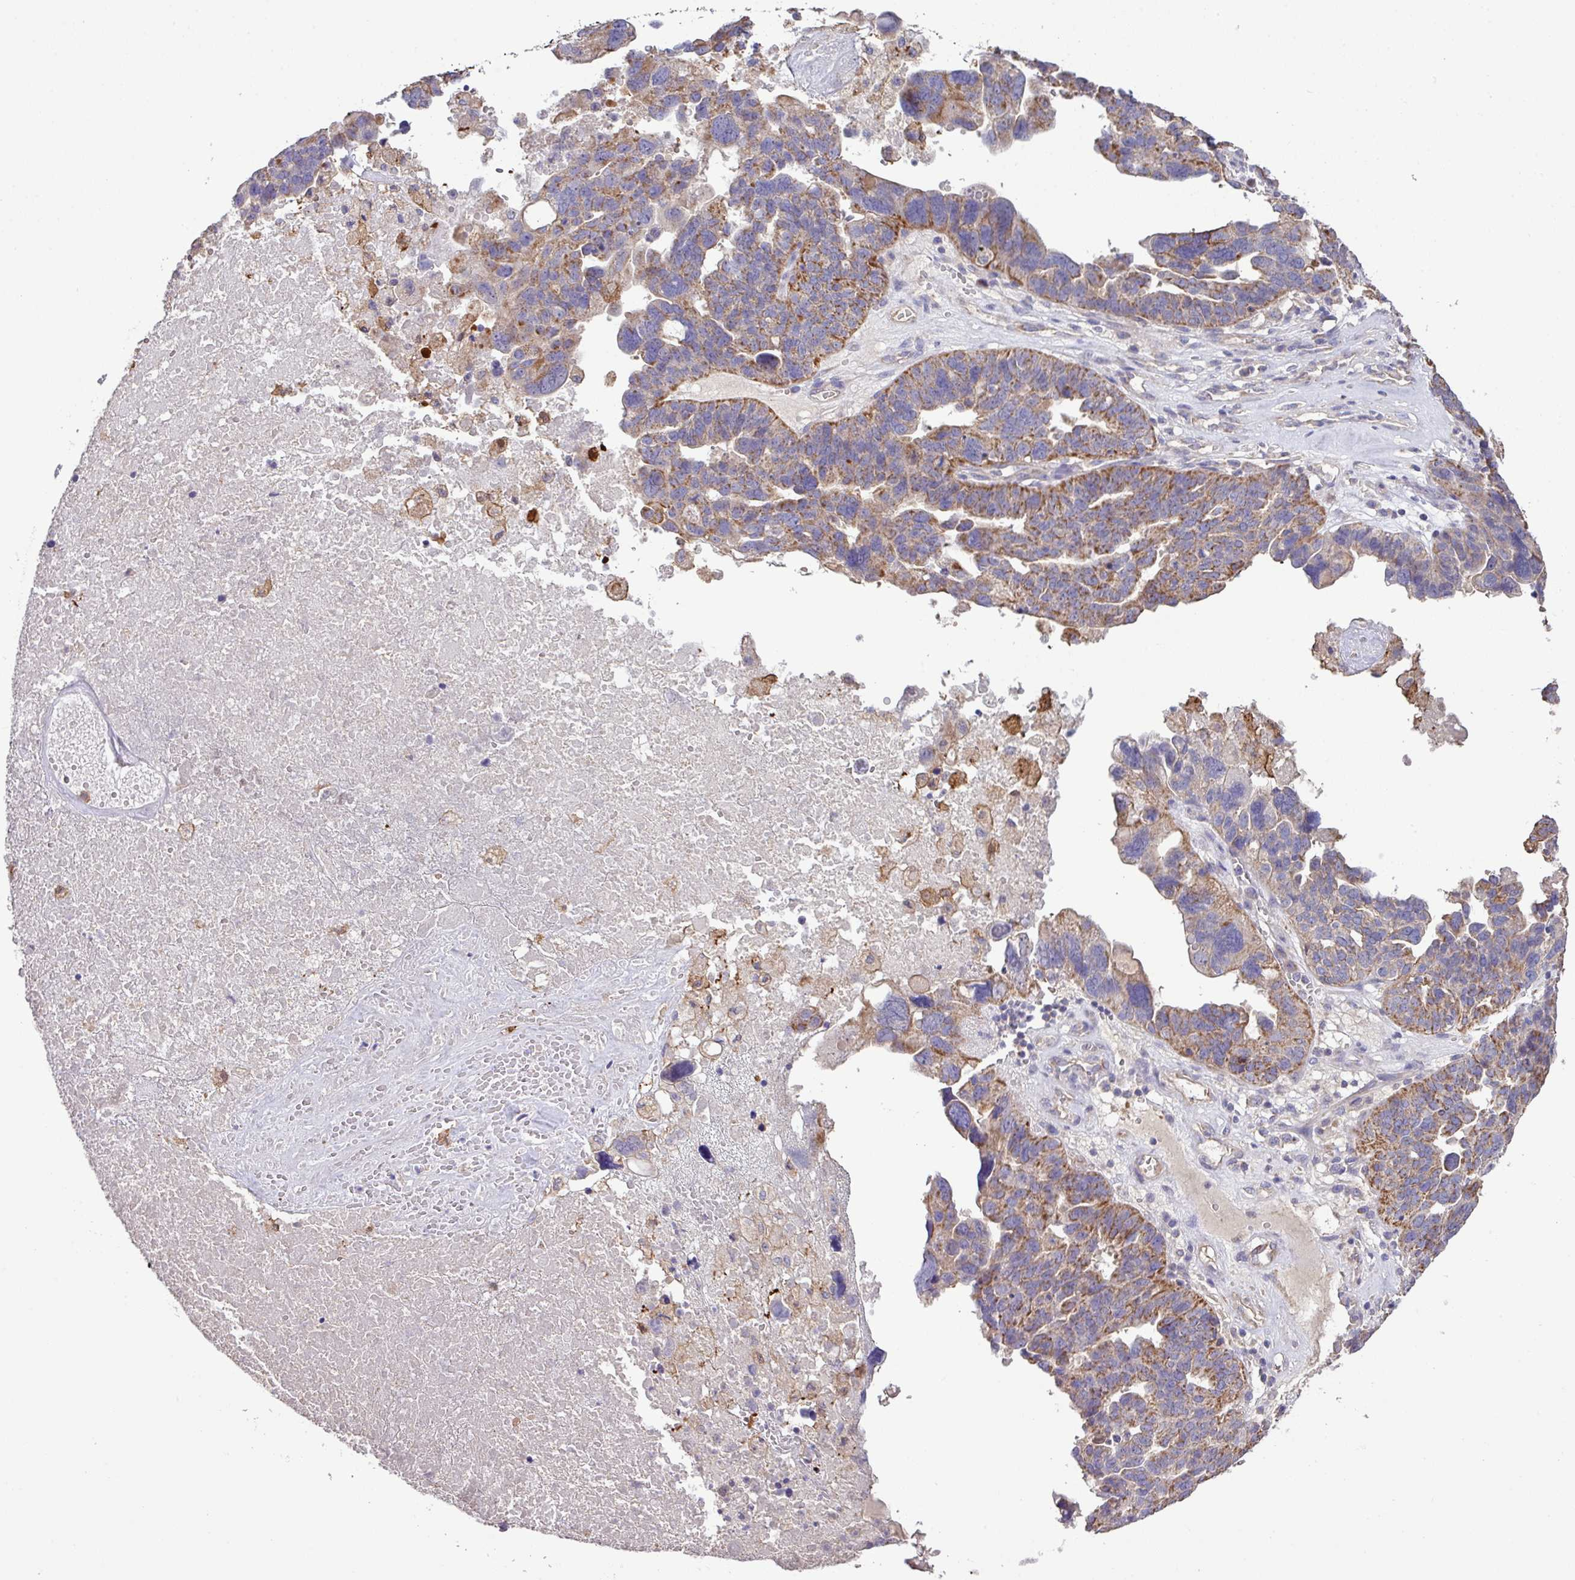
{"staining": {"intensity": "strong", "quantity": "25%-75%", "location": "cytoplasmic/membranous"}, "tissue": "ovarian cancer", "cell_type": "Tumor cells", "image_type": "cancer", "snomed": [{"axis": "morphology", "description": "Cystadenocarcinoma, serous, NOS"}, {"axis": "topography", "description": "Ovary"}], "caption": "Immunohistochemistry of human ovarian cancer displays high levels of strong cytoplasmic/membranous positivity in approximately 25%-75% of tumor cells.", "gene": "LRRC53", "patient": {"sex": "female", "age": 59}}